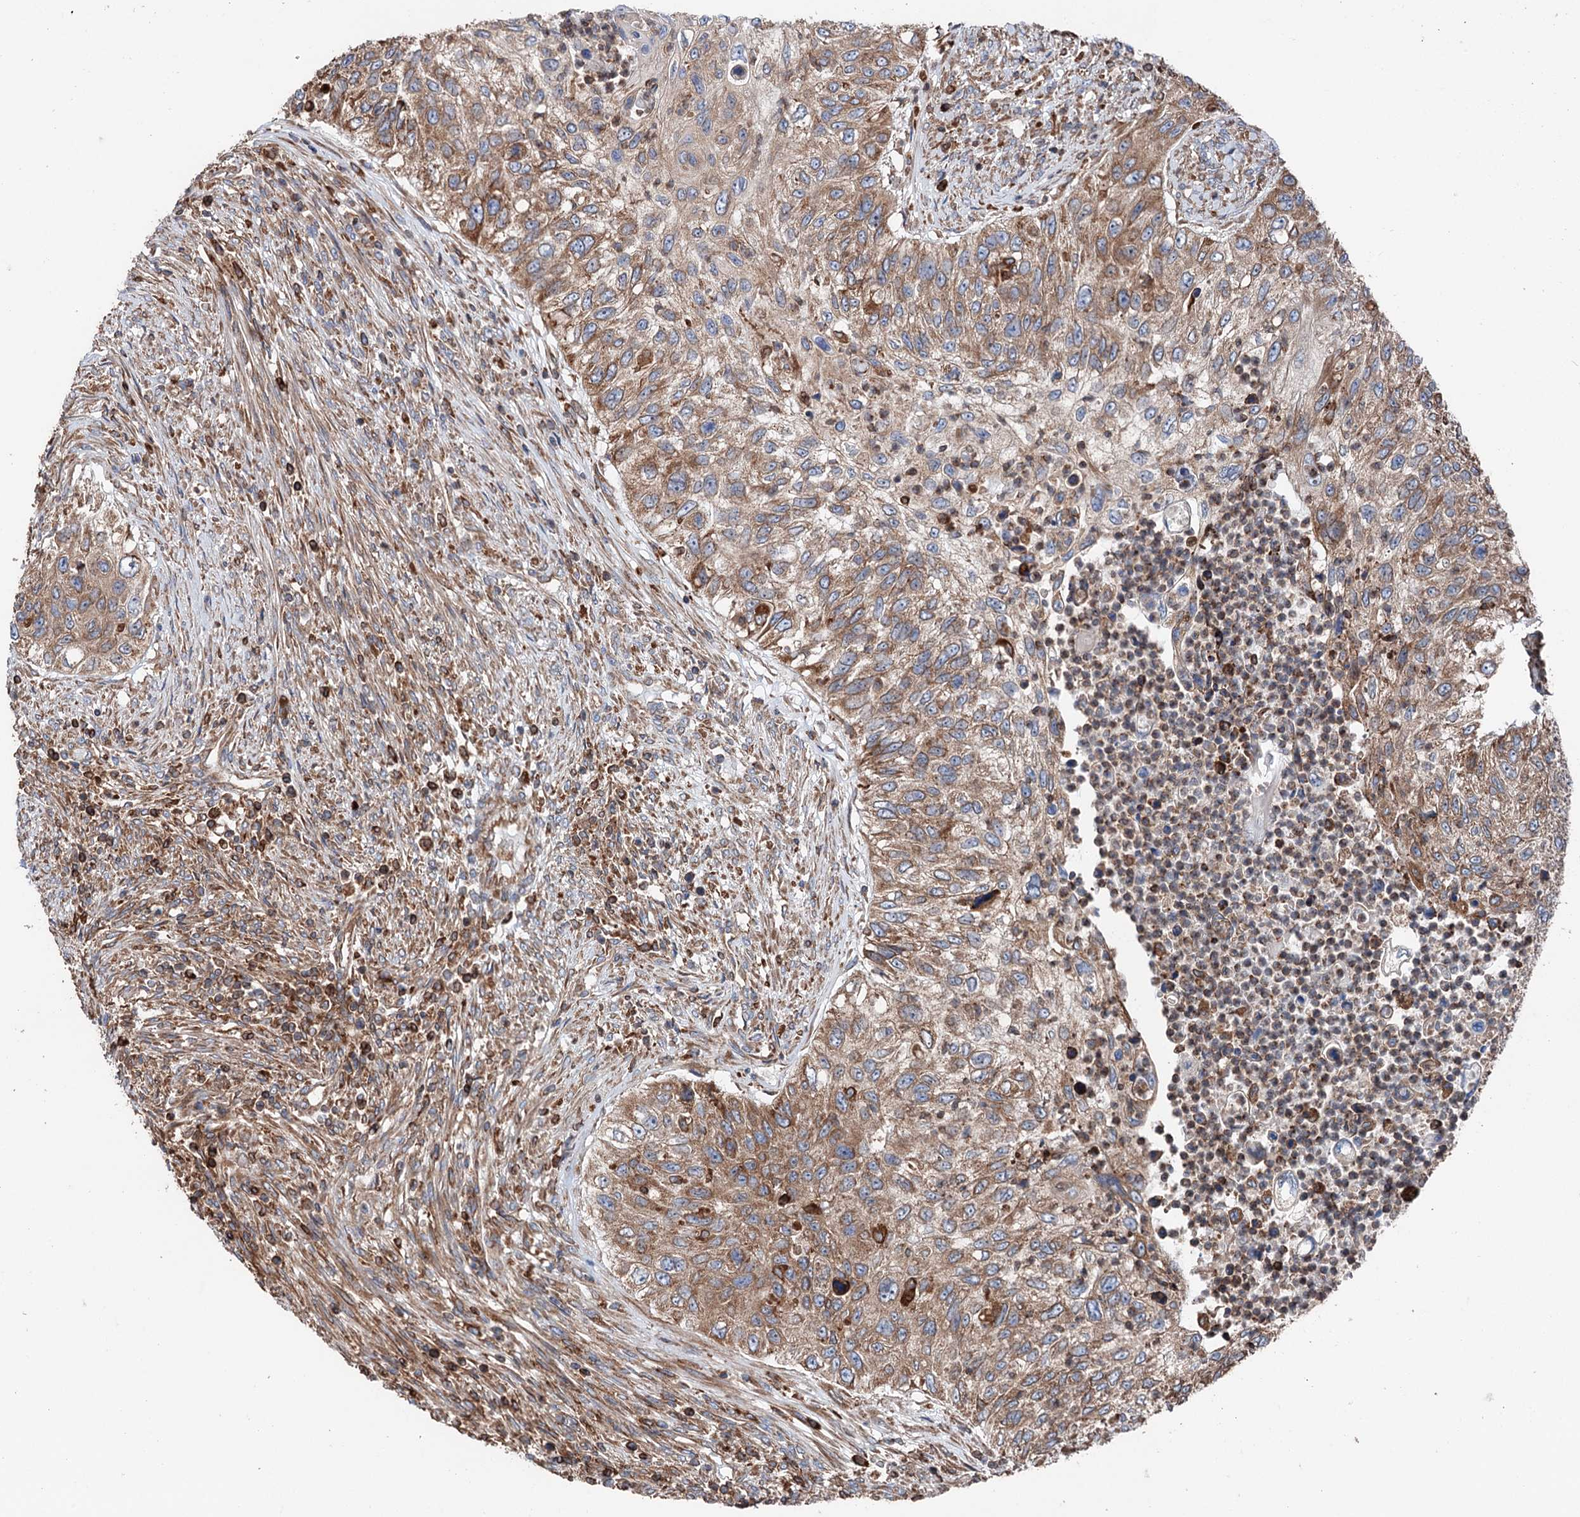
{"staining": {"intensity": "moderate", "quantity": ">75%", "location": "cytoplasmic/membranous"}, "tissue": "urothelial cancer", "cell_type": "Tumor cells", "image_type": "cancer", "snomed": [{"axis": "morphology", "description": "Urothelial carcinoma, High grade"}, {"axis": "topography", "description": "Urinary bladder"}], "caption": "Human urothelial carcinoma (high-grade) stained with a protein marker reveals moderate staining in tumor cells.", "gene": "ERP29", "patient": {"sex": "female", "age": 60}}